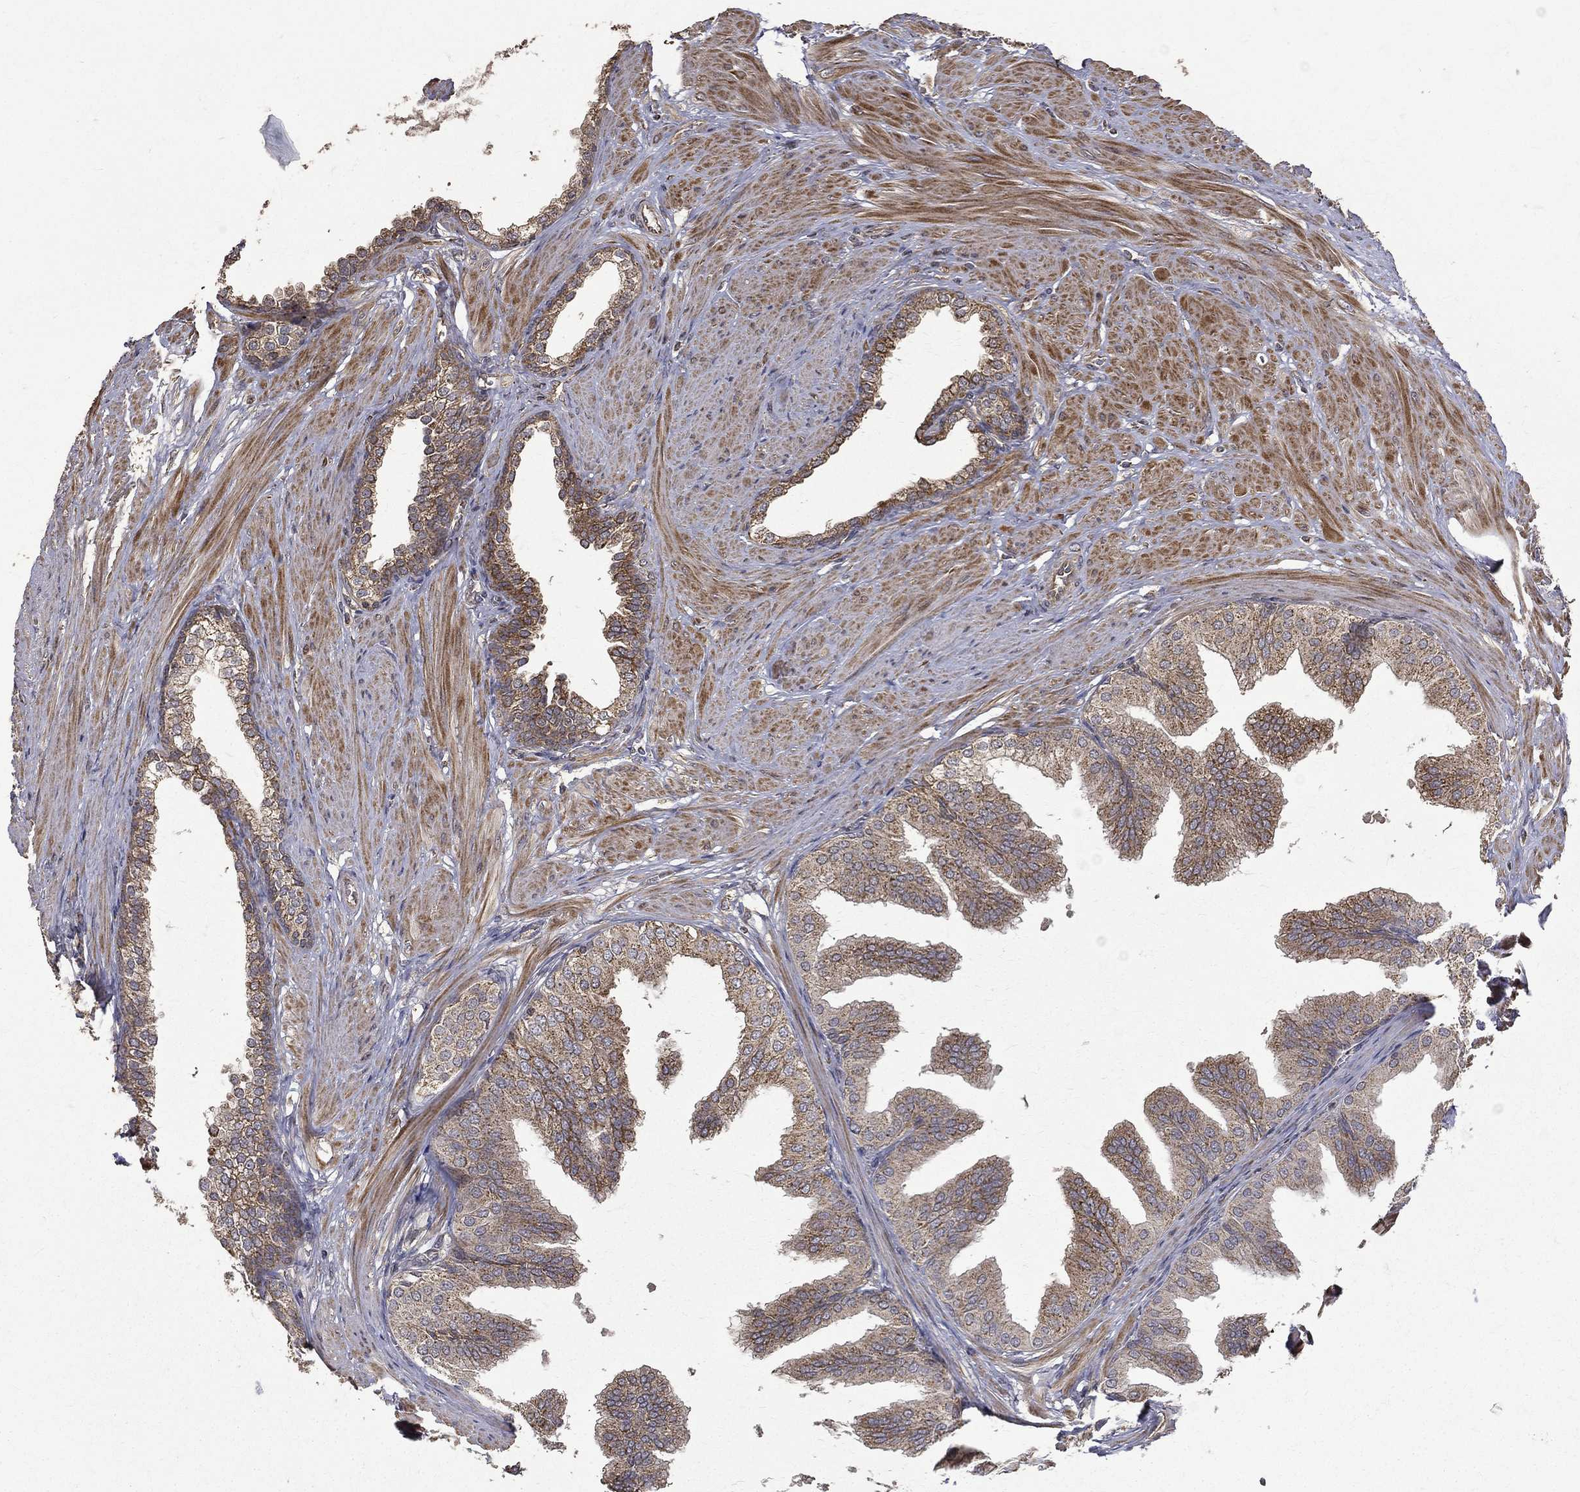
{"staining": {"intensity": "moderate", "quantity": ">75%", "location": "cytoplasmic/membranous"}, "tissue": "prostate cancer", "cell_type": "Tumor cells", "image_type": "cancer", "snomed": [{"axis": "morphology", "description": "Adenocarcinoma, NOS"}, {"axis": "topography", "description": "Prostate"}], "caption": "Prostate cancer stained with immunohistochemistry reveals moderate cytoplasmic/membranous expression in about >75% of tumor cells.", "gene": "RPGR", "patient": {"sex": "male", "age": 69}}